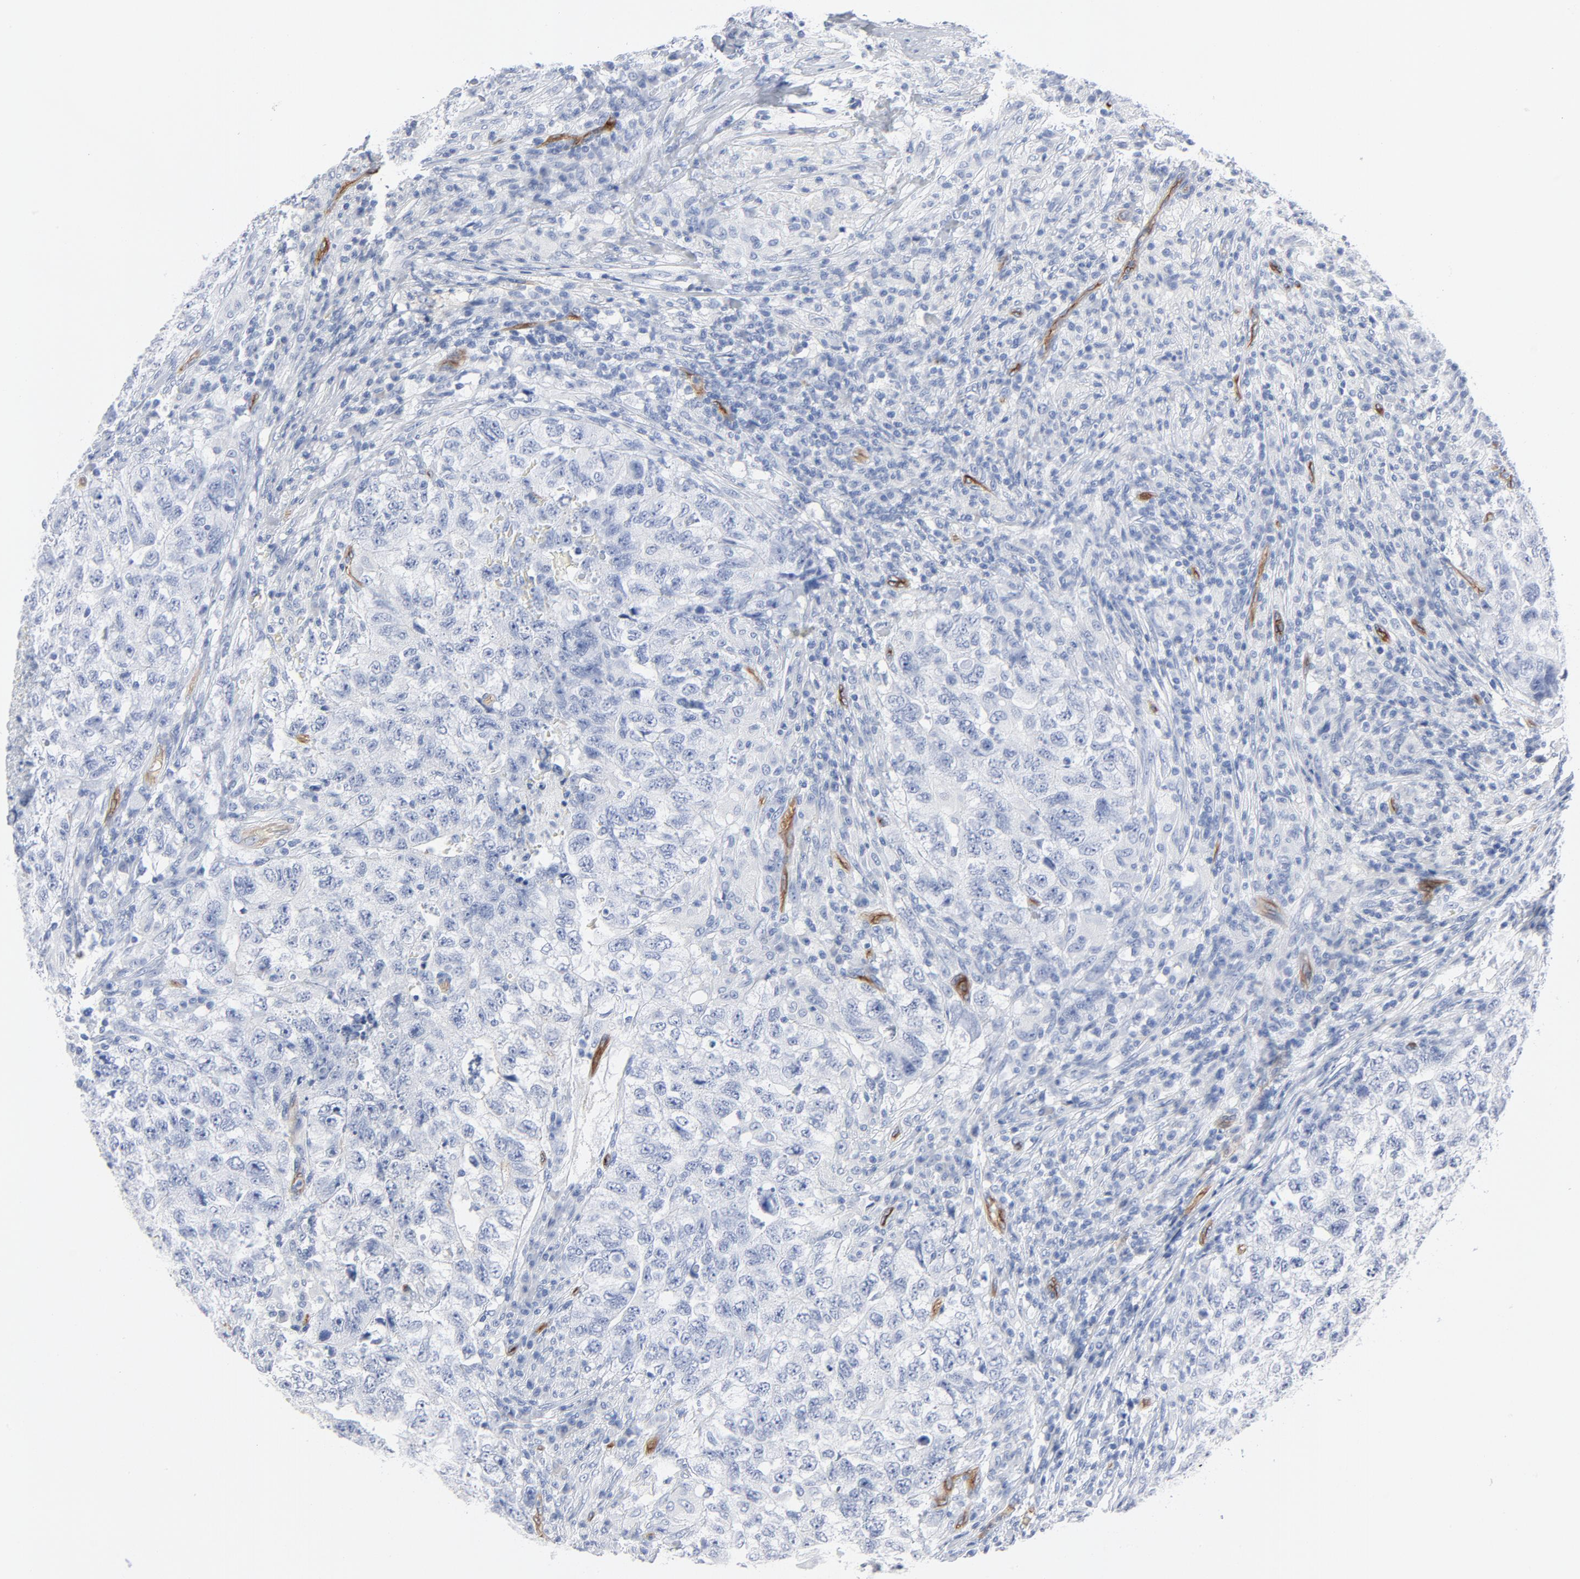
{"staining": {"intensity": "negative", "quantity": "none", "location": "none"}, "tissue": "testis cancer", "cell_type": "Tumor cells", "image_type": "cancer", "snomed": [{"axis": "morphology", "description": "Carcinoma, Embryonal, NOS"}, {"axis": "topography", "description": "Testis"}], "caption": "High power microscopy photomicrograph of an IHC histopathology image of testis cancer (embryonal carcinoma), revealing no significant positivity in tumor cells.", "gene": "SHANK3", "patient": {"sex": "male", "age": 21}}